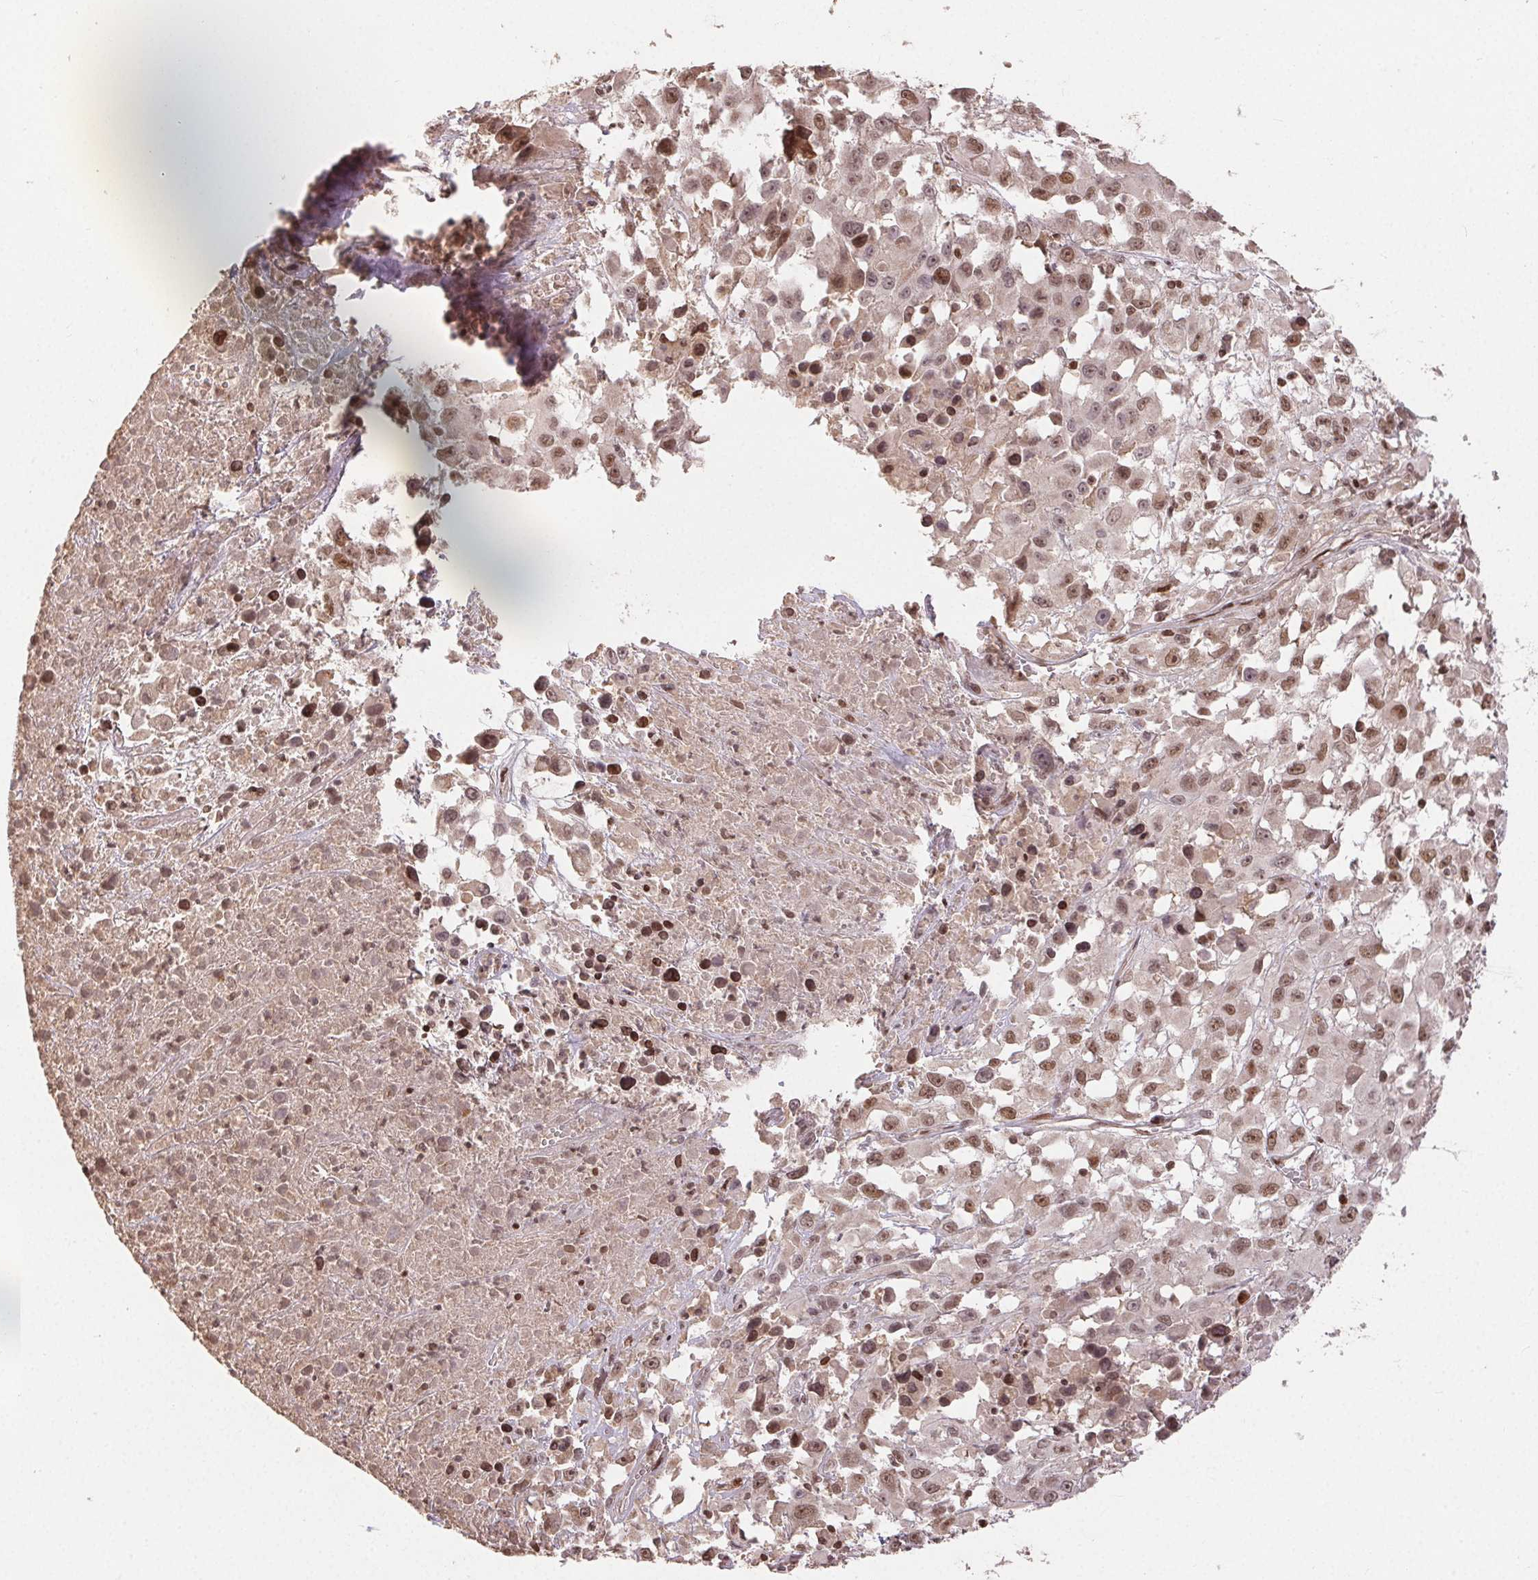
{"staining": {"intensity": "moderate", "quantity": ">75%", "location": "nuclear"}, "tissue": "melanoma", "cell_type": "Tumor cells", "image_type": "cancer", "snomed": [{"axis": "morphology", "description": "Malignant melanoma, Metastatic site"}, {"axis": "topography", "description": "Soft tissue"}], "caption": "Malignant melanoma (metastatic site) stained with DAB immunohistochemistry reveals medium levels of moderate nuclear staining in about >75% of tumor cells.", "gene": "MAPKAPK2", "patient": {"sex": "male", "age": 50}}